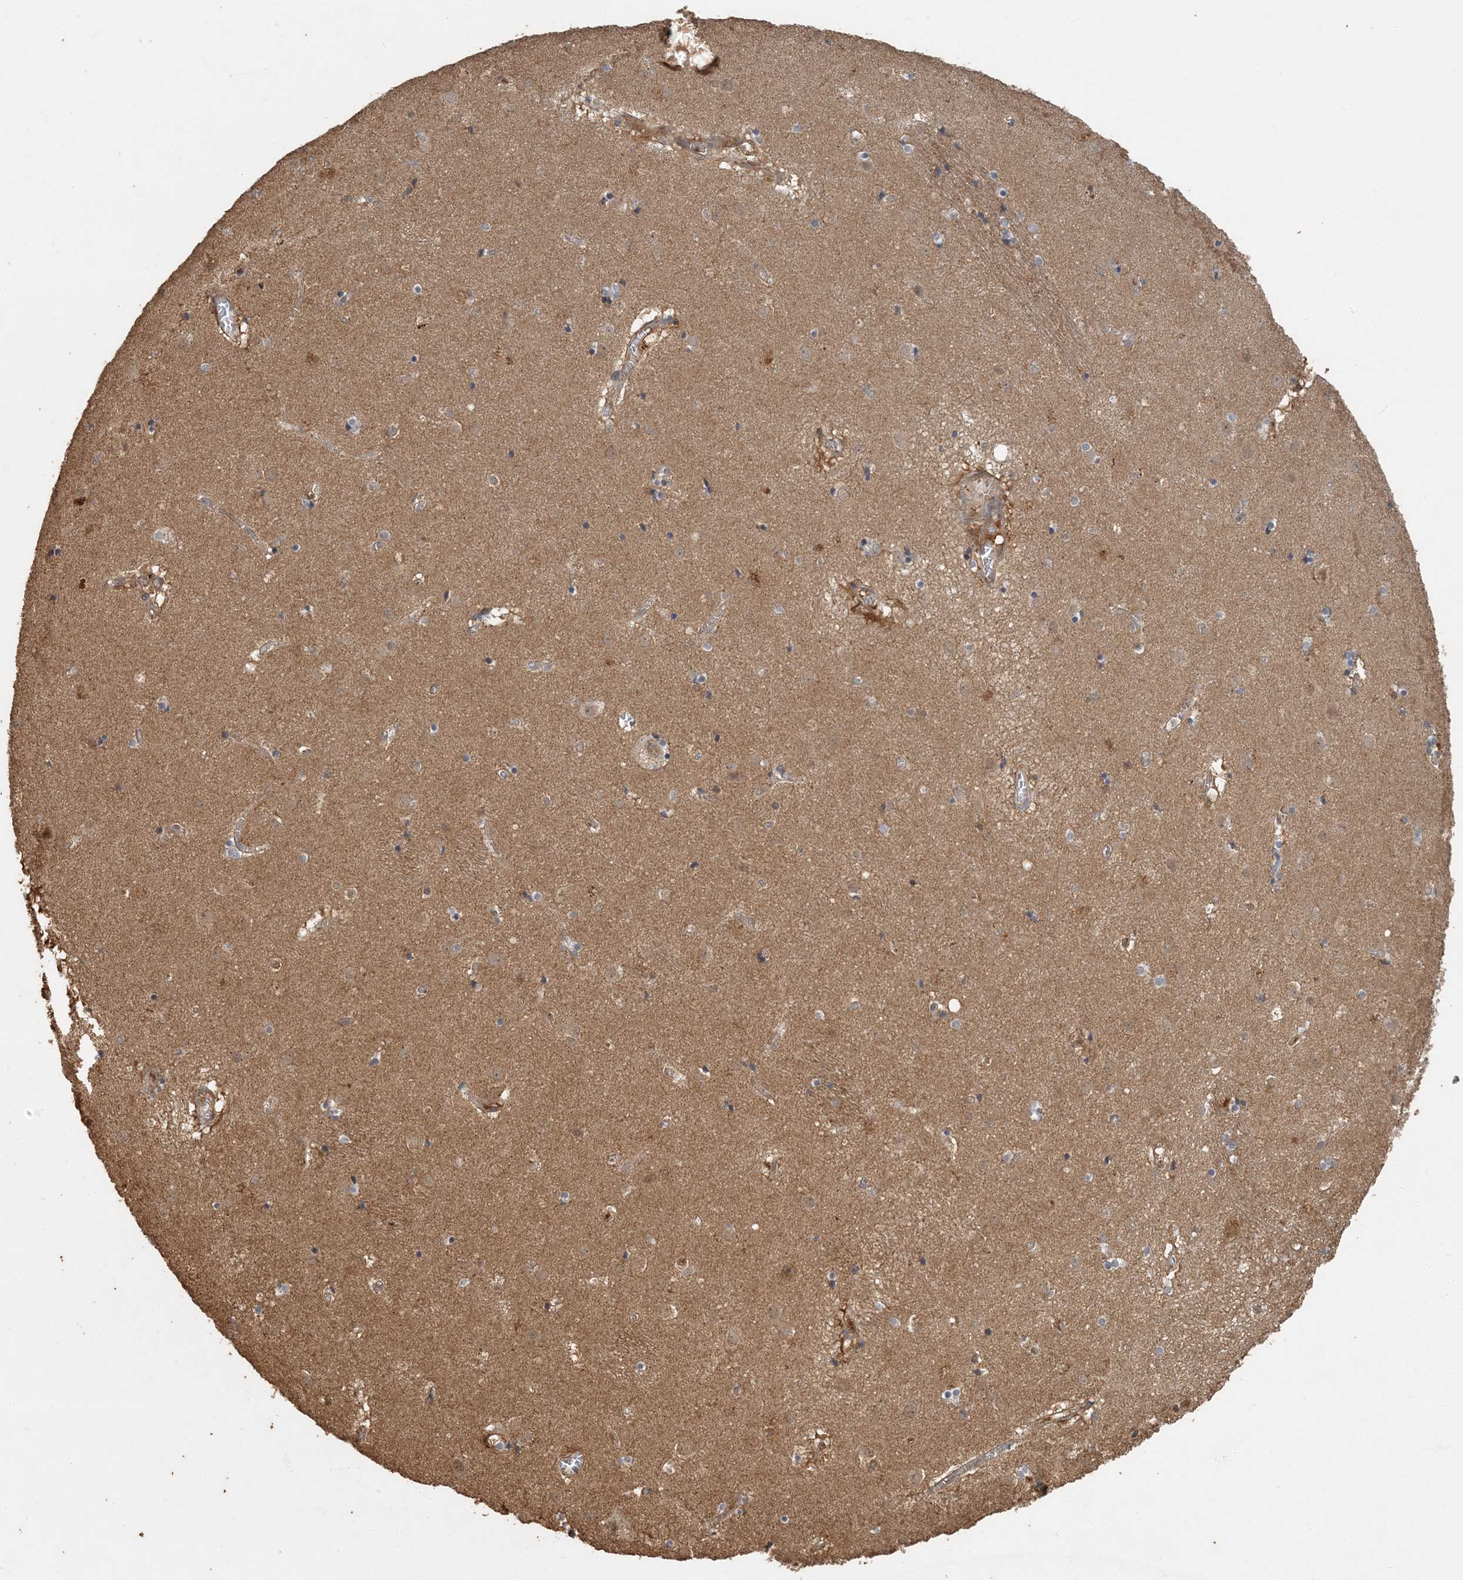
{"staining": {"intensity": "weak", "quantity": "25%-75%", "location": "cytoplasmic/membranous"}, "tissue": "caudate", "cell_type": "Glial cells", "image_type": "normal", "snomed": [{"axis": "morphology", "description": "Normal tissue, NOS"}, {"axis": "topography", "description": "Lateral ventricle wall"}], "caption": "Weak cytoplasmic/membranous protein staining is present in about 25%-75% of glial cells in caudate. (DAB (3,3'-diaminobenzidine) IHC, brown staining for protein, blue staining for nuclei).", "gene": "AK9", "patient": {"sex": "male", "age": 70}}